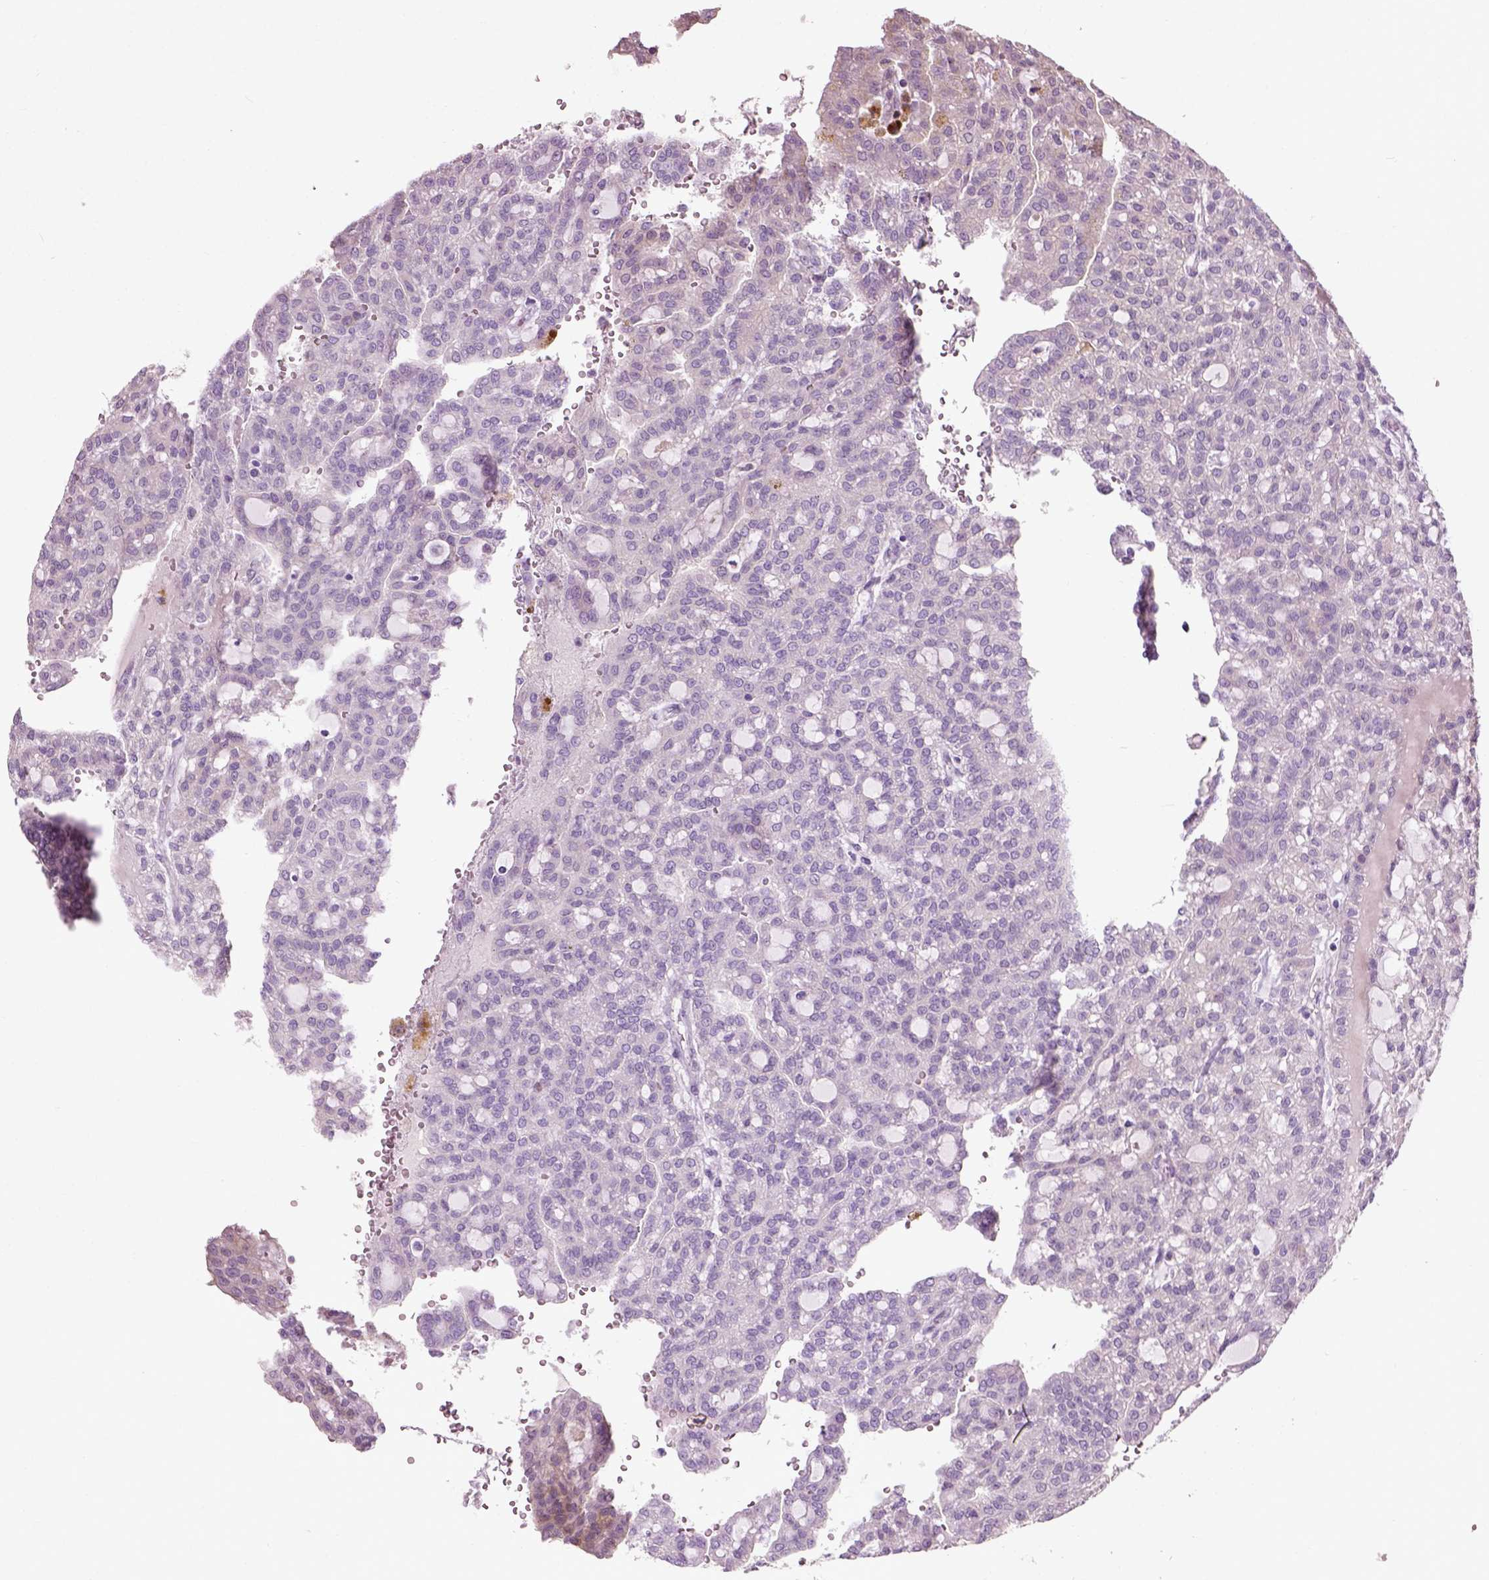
{"staining": {"intensity": "negative", "quantity": "none", "location": "none"}, "tissue": "renal cancer", "cell_type": "Tumor cells", "image_type": "cancer", "snomed": [{"axis": "morphology", "description": "Adenocarcinoma, NOS"}, {"axis": "topography", "description": "Kidney"}], "caption": "Tumor cells are negative for brown protein staining in renal cancer (adenocarcinoma).", "gene": "PKP3", "patient": {"sex": "male", "age": 63}}